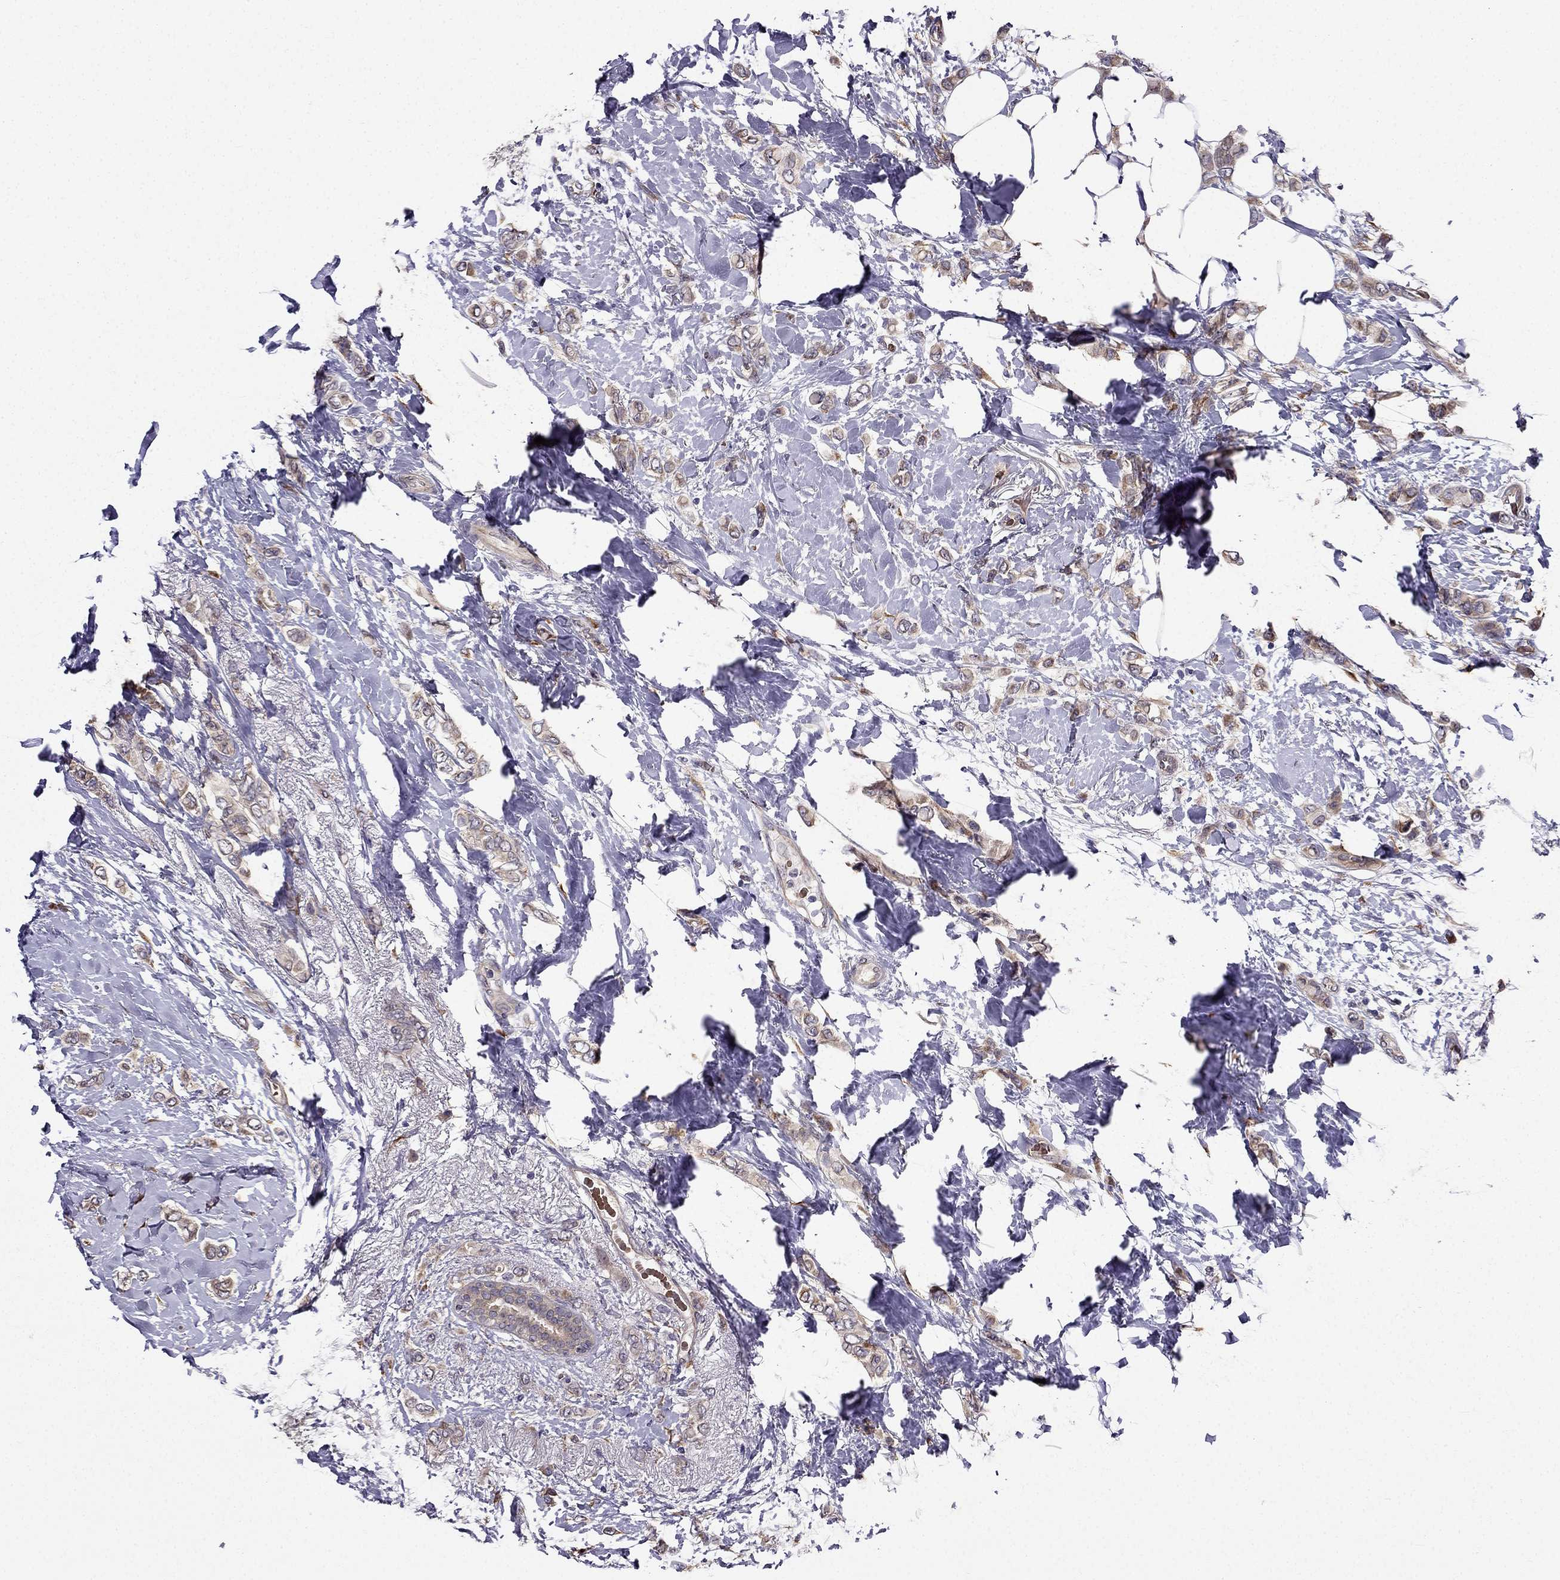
{"staining": {"intensity": "weak", "quantity": ">75%", "location": "cytoplasmic/membranous"}, "tissue": "breast cancer", "cell_type": "Tumor cells", "image_type": "cancer", "snomed": [{"axis": "morphology", "description": "Lobular carcinoma"}, {"axis": "topography", "description": "Breast"}], "caption": "Human breast cancer (lobular carcinoma) stained with a protein marker demonstrates weak staining in tumor cells.", "gene": "ARHGEF28", "patient": {"sex": "female", "age": 66}}